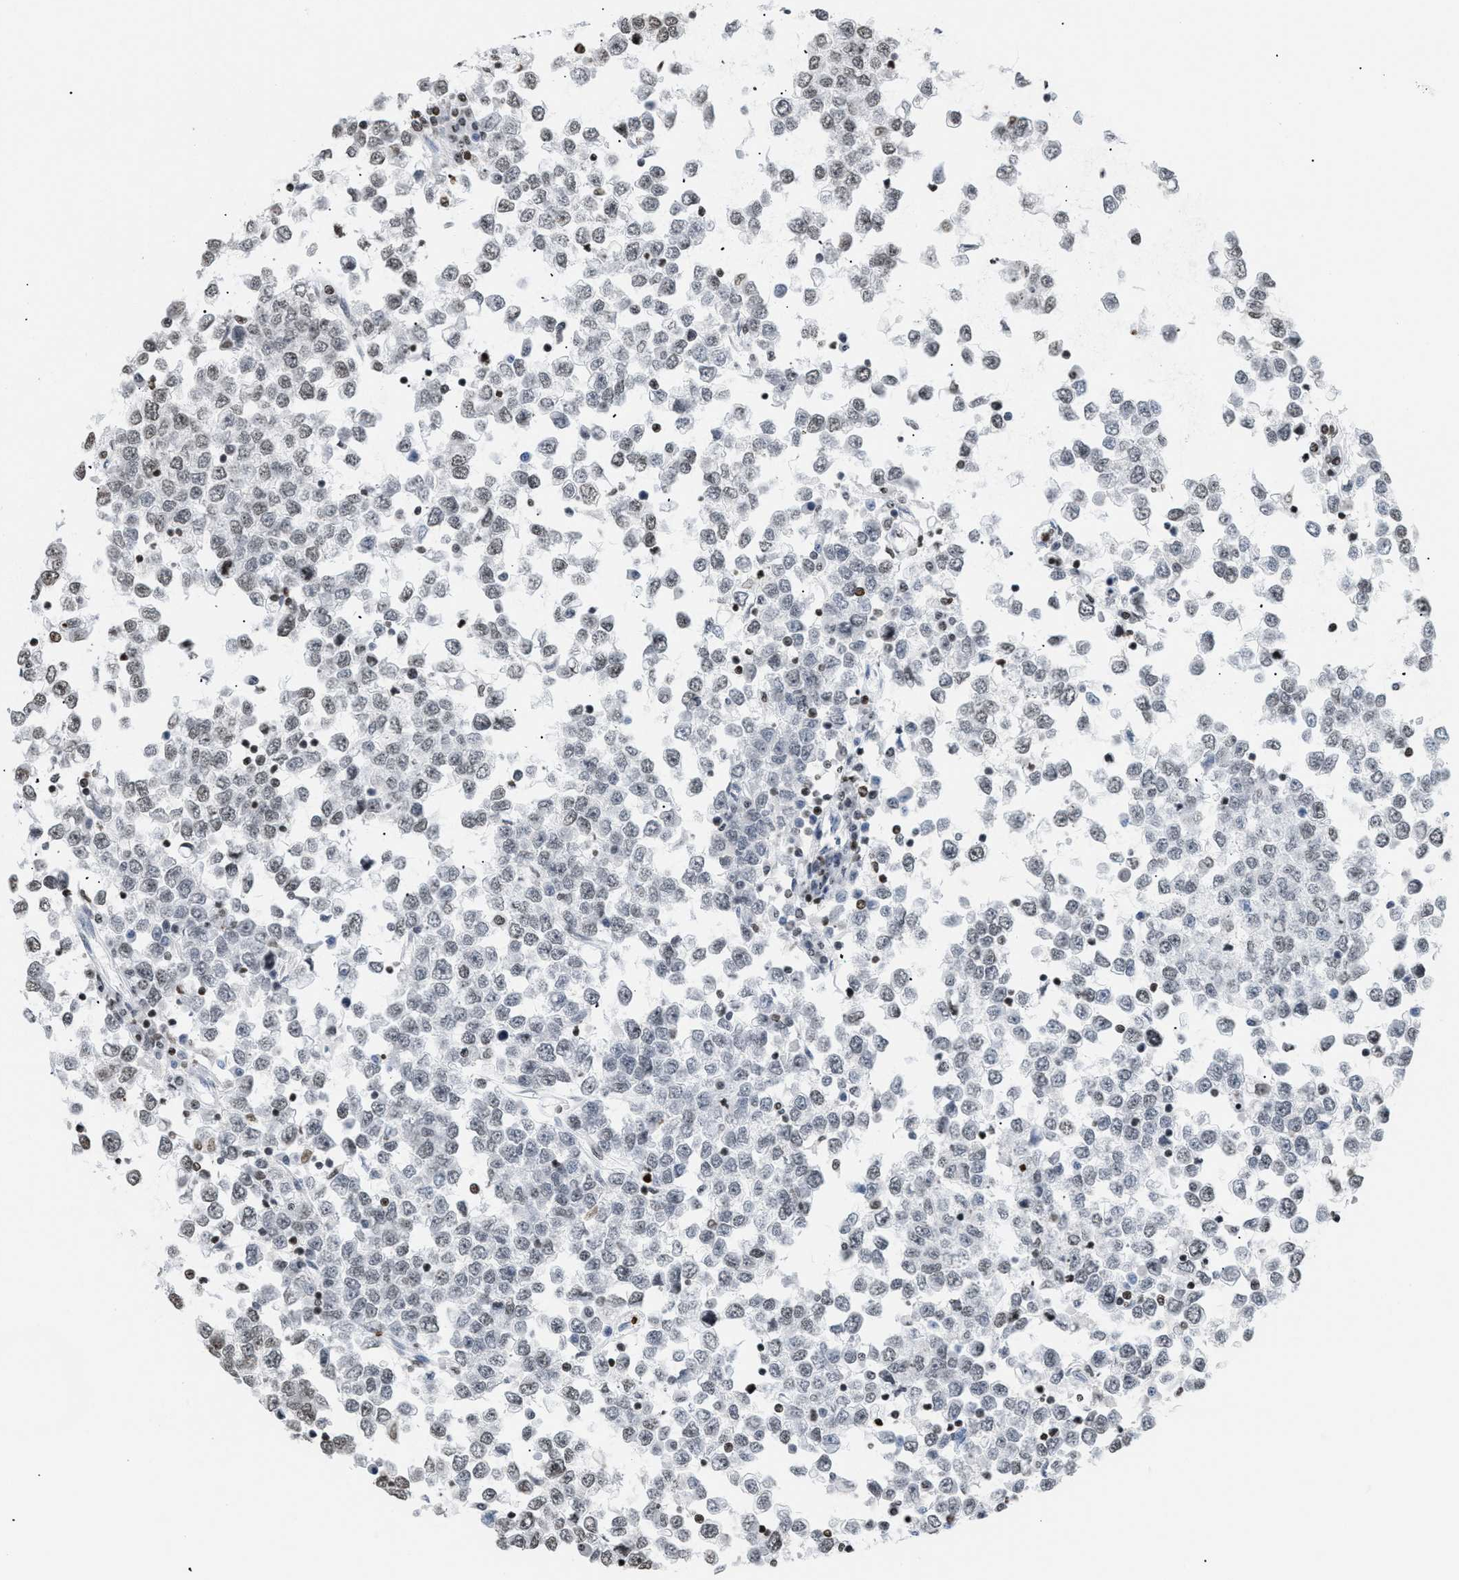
{"staining": {"intensity": "weak", "quantity": ">75%", "location": "nuclear"}, "tissue": "testis cancer", "cell_type": "Tumor cells", "image_type": "cancer", "snomed": [{"axis": "morphology", "description": "Seminoma, NOS"}, {"axis": "topography", "description": "Testis"}], "caption": "Immunohistochemical staining of testis cancer (seminoma) shows low levels of weak nuclear expression in about >75% of tumor cells. The staining is performed using DAB brown chromogen to label protein expression. The nuclei are counter-stained blue using hematoxylin.", "gene": "HMGN2", "patient": {"sex": "male", "age": 65}}